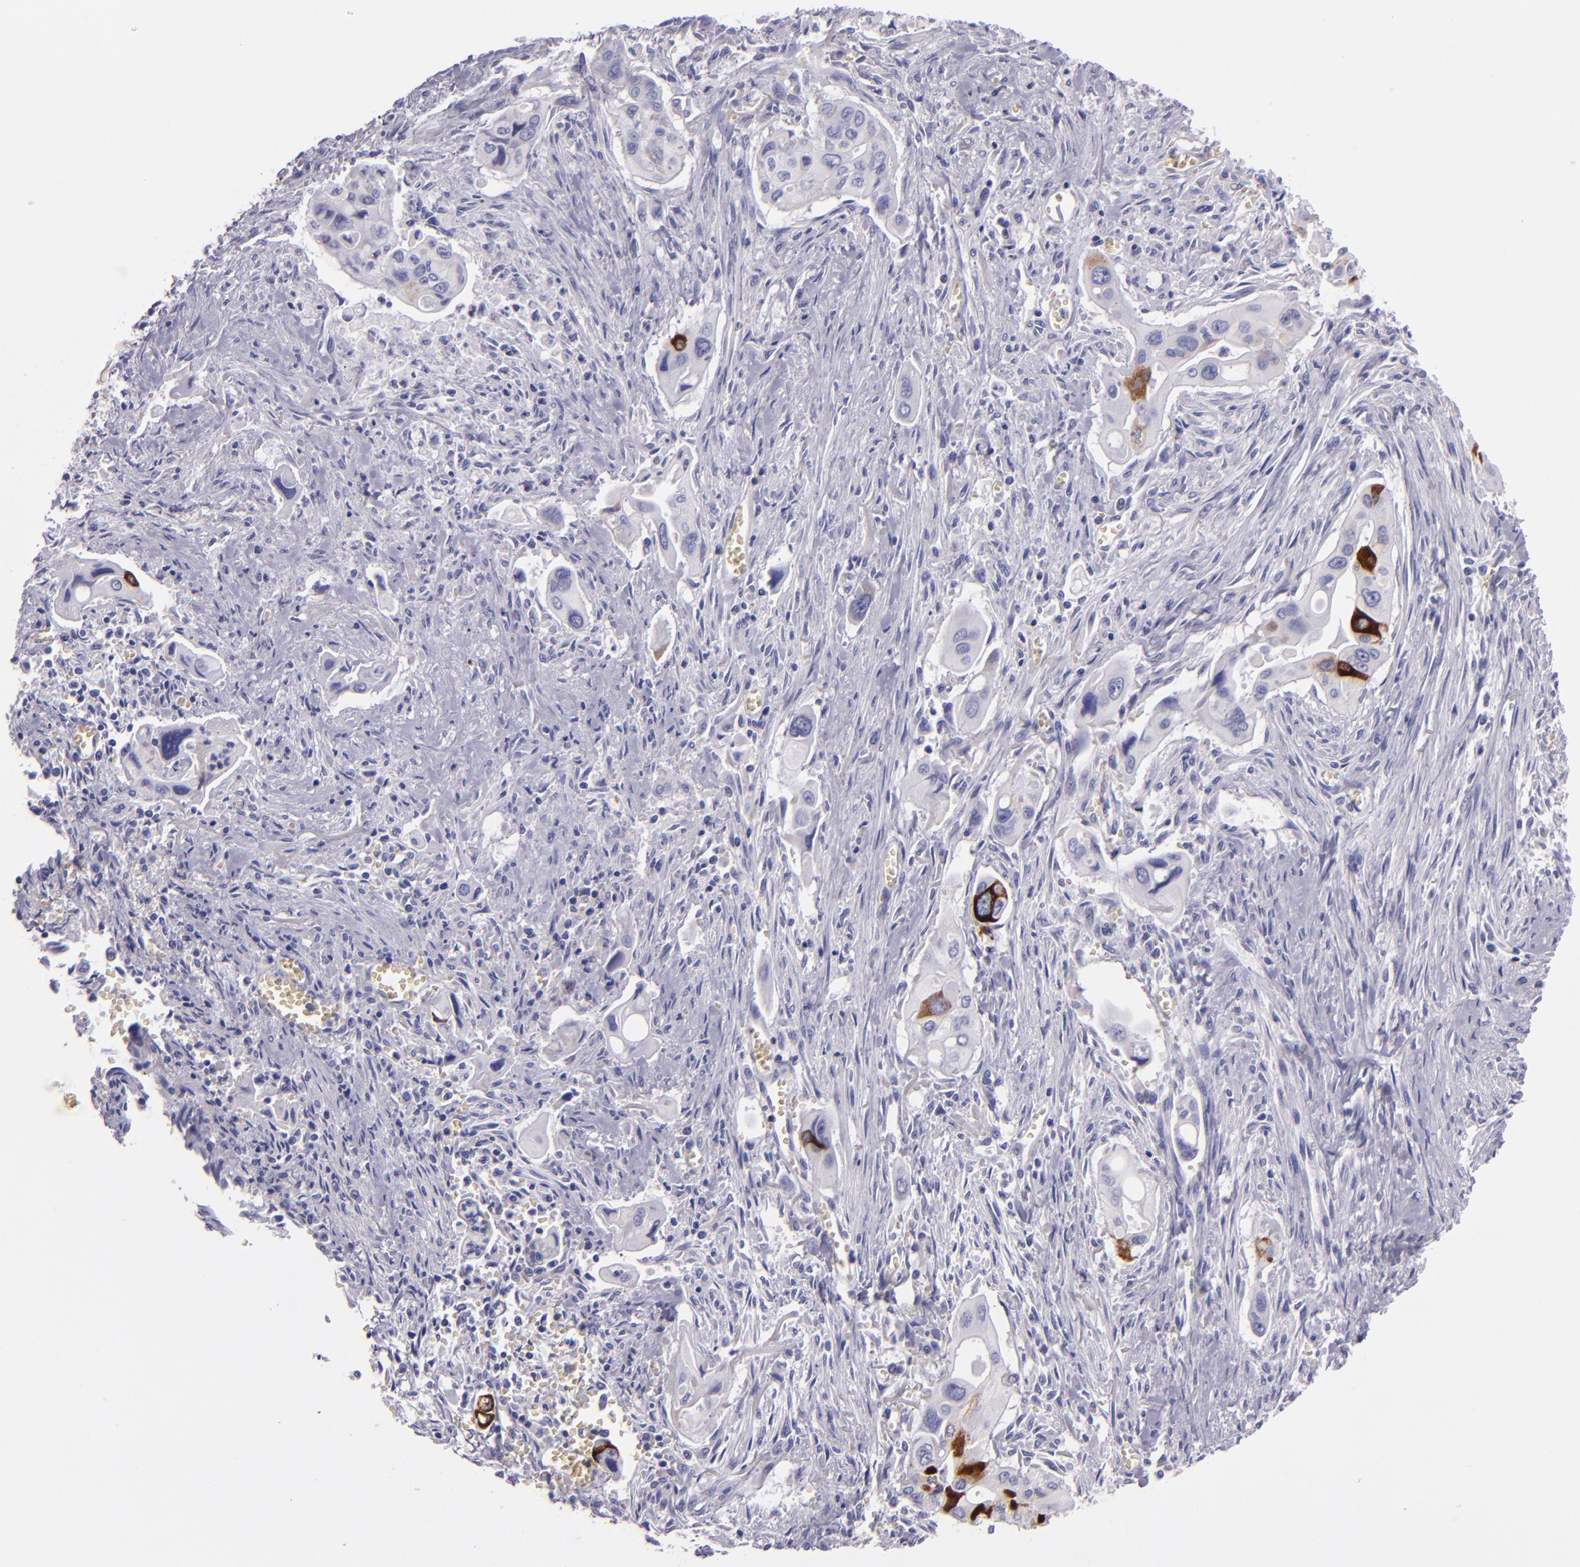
{"staining": {"intensity": "strong", "quantity": "<25%", "location": "cytoplasmic/membranous"}, "tissue": "pancreatic cancer", "cell_type": "Tumor cells", "image_type": "cancer", "snomed": [{"axis": "morphology", "description": "Adenocarcinoma, NOS"}, {"axis": "topography", "description": "Pancreas"}], "caption": "There is medium levels of strong cytoplasmic/membranous expression in tumor cells of pancreatic cancer (adenocarcinoma), as demonstrated by immunohistochemical staining (brown color).", "gene": "MUC5AC", "patient": {"sex": "male", "age": 77}}